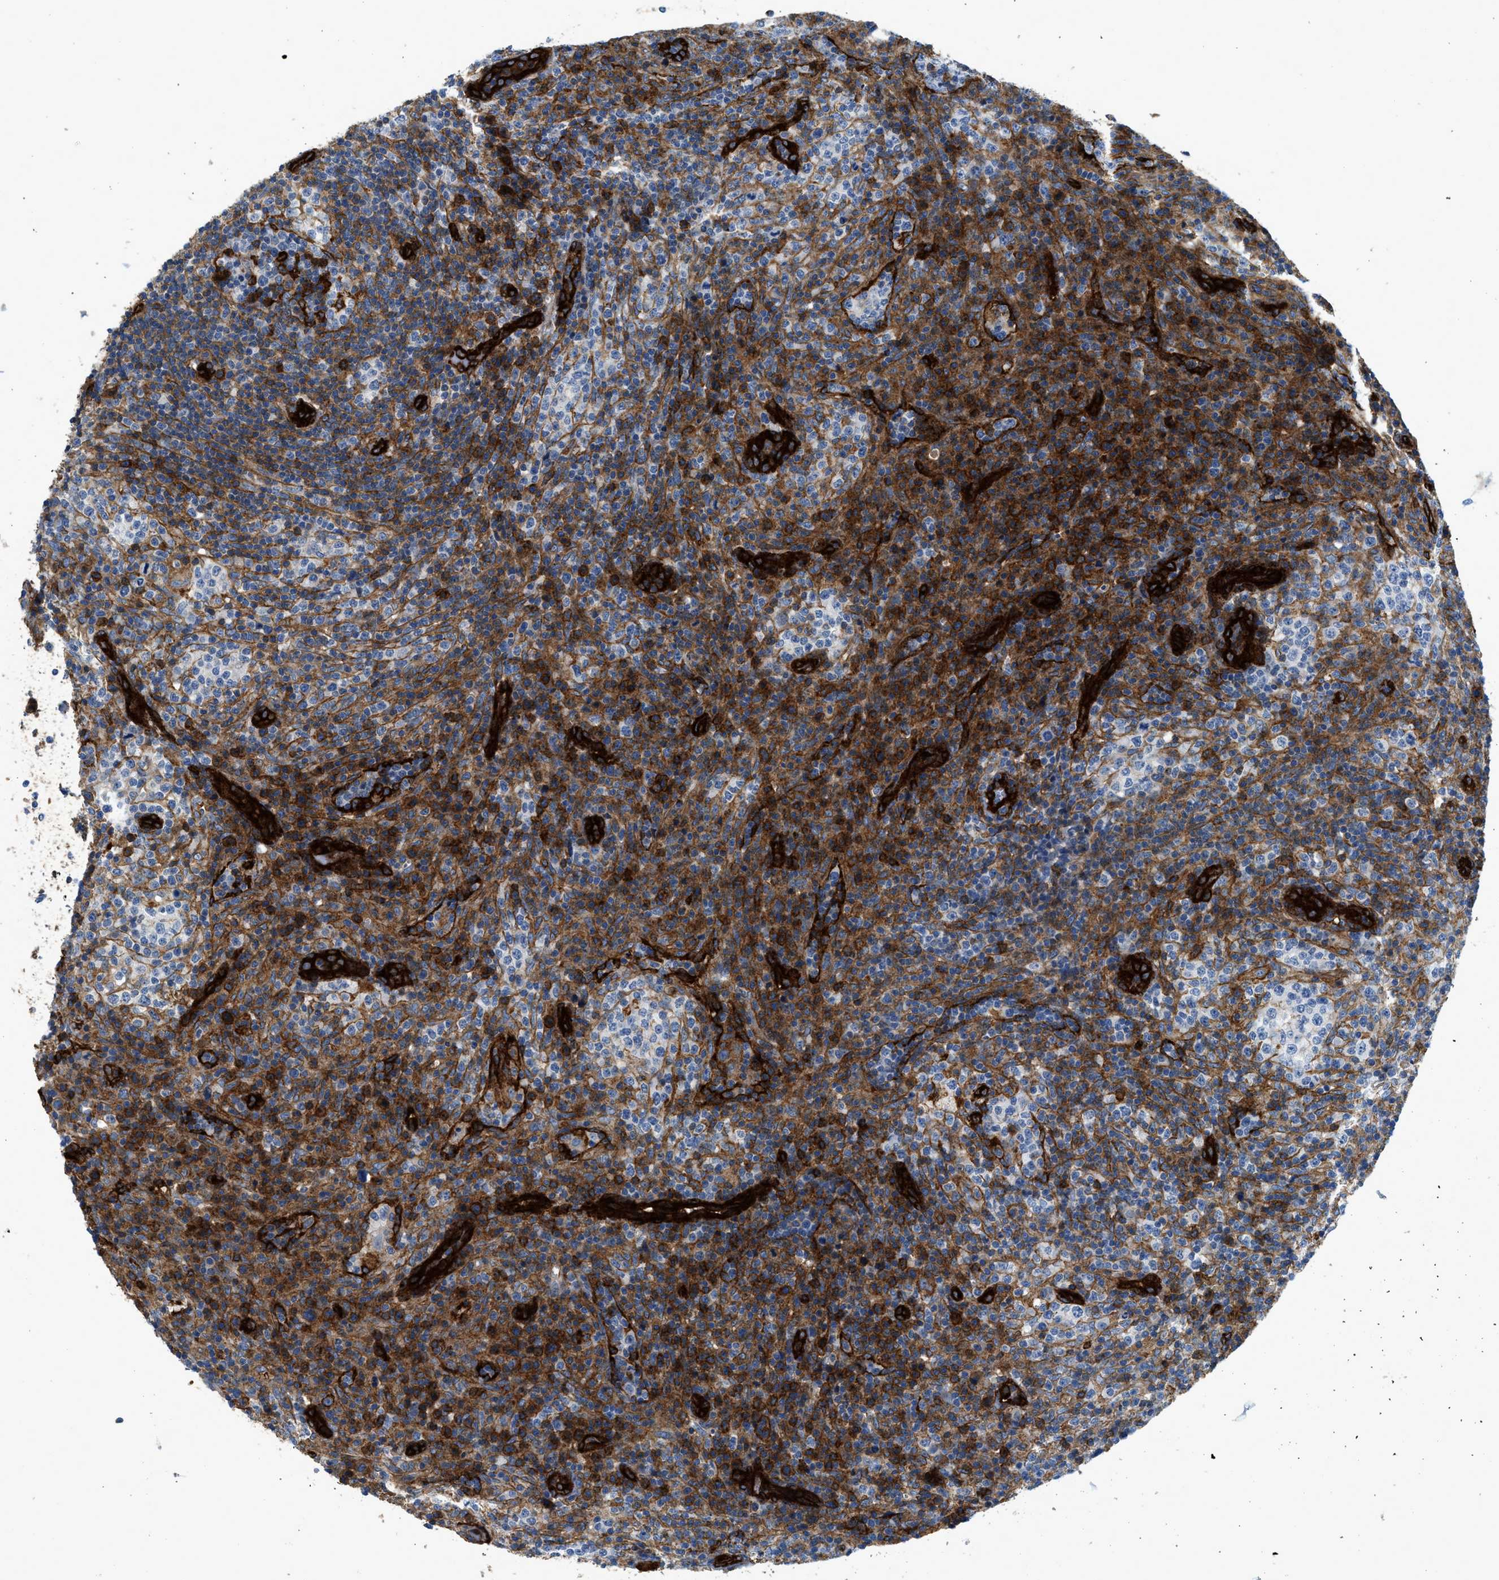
{"staining": {"intensity": "moderate", "quantity": "25%-75%", "location": "cytoplasmic/membranous"}, "tissue": "lymphoma", "cell_type": "Tumor cells", "image_type": "cancer", "snomed": [{"axis": "morphology", "description": "Malignant lymphoma, non-Hodgkin's type, High grade"}, {"axis": "topography", "description": "Lymph node"}], "caption": "Malignant lymphoma, non-Hodgkin's type (high-grade) stained with DAB immunohistochemistry demonstrates medium levels of moderate cytoplasmic/membranous positivity in about 25%-75% of tumor cells.", "gene": "HIP1", "patient": {"sex": "female", "age": 76}}